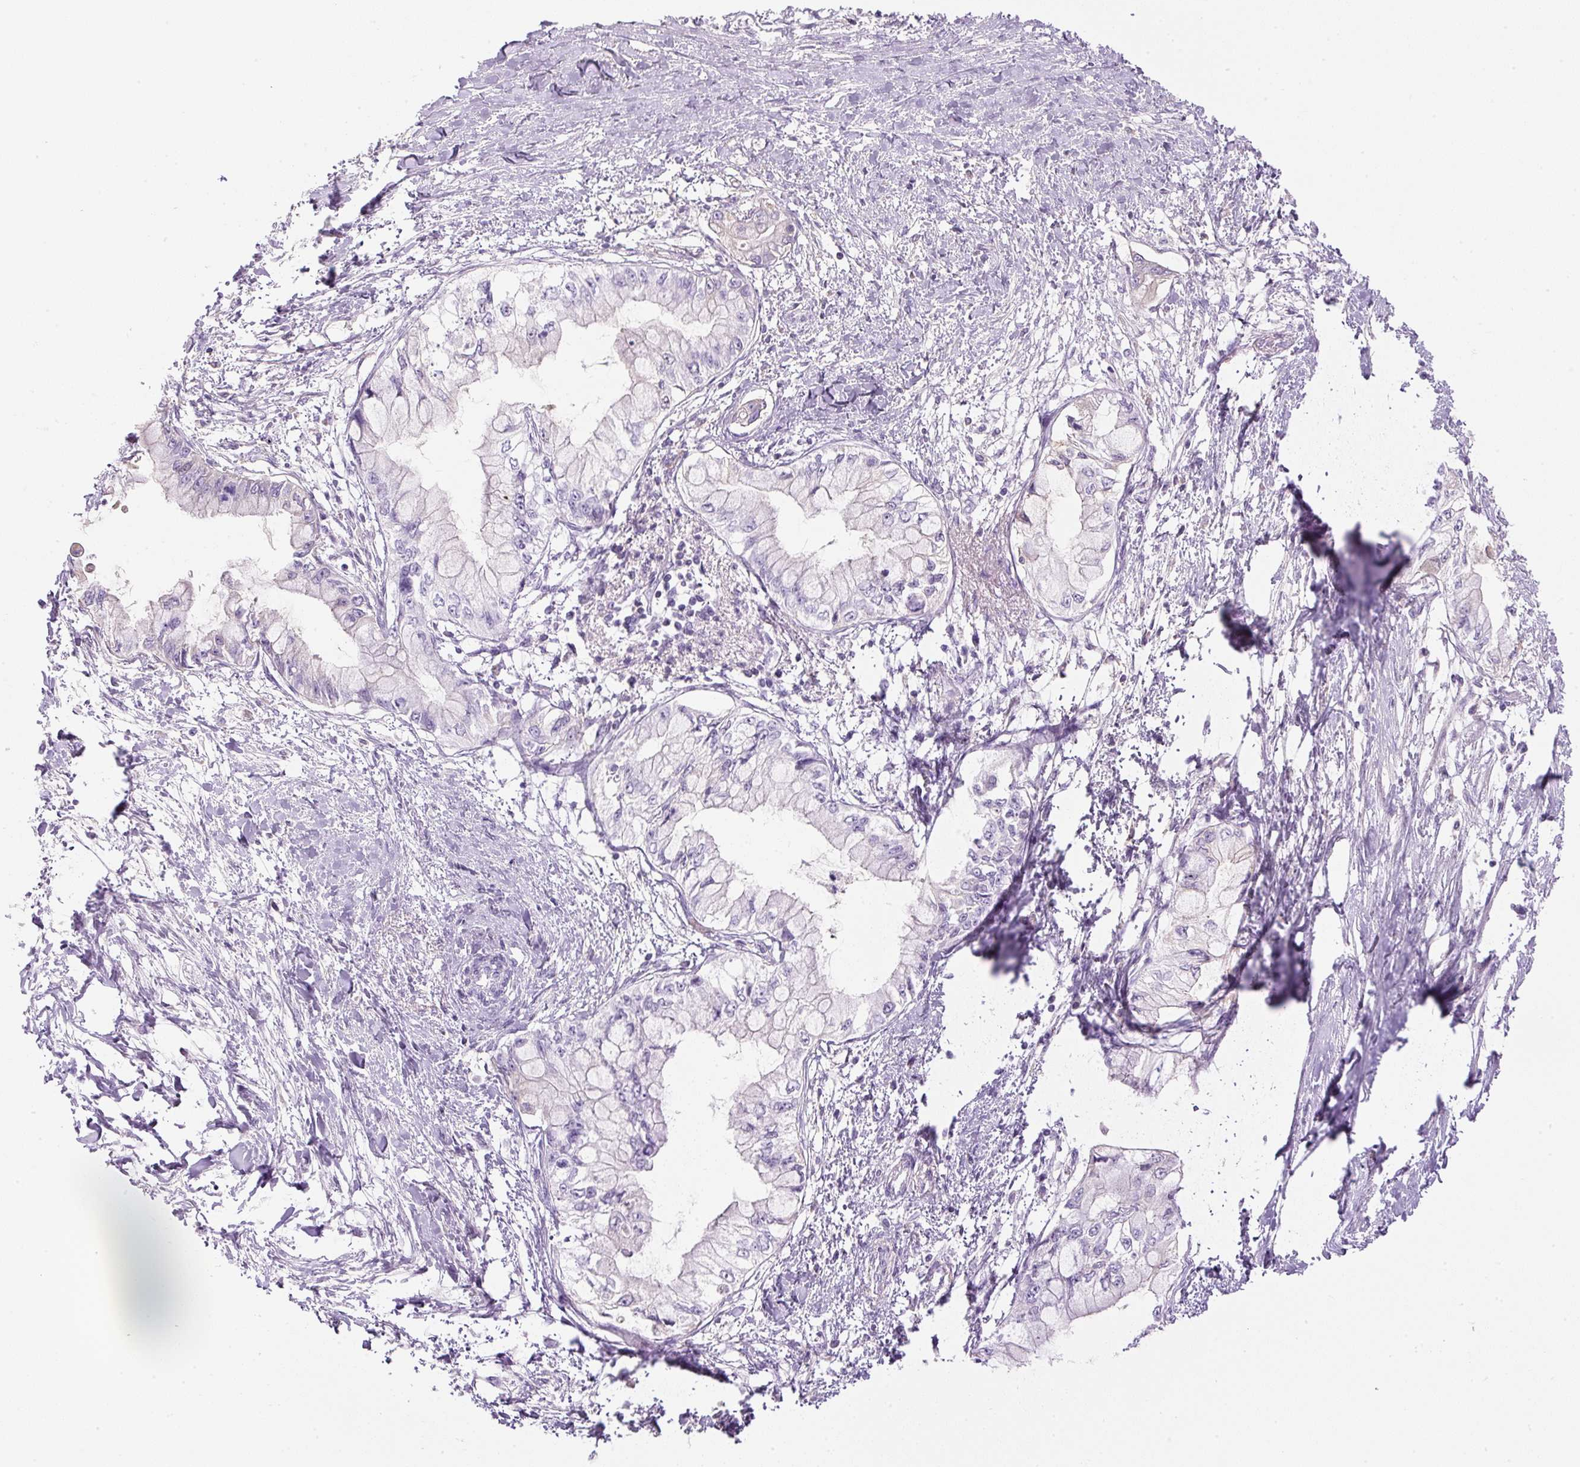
{"staining": {"intensity": "negative", "quantity": "none", "location": "none"}, "tissue": "pancreatic cancer", "cell_type": "Tumor cells", "image_type": "cancer", "snomed": [{"axis": "morphology", "description": "Adenocarcinoma, NOS"}, {"axis": "topography", "description": "Pancreas"}], "caption": "The image shows no staining of tumor cells in adenocarcinoma (pancreatic).", "gene": "APOA1", "patient": {"sex": "male", "age": 48}}